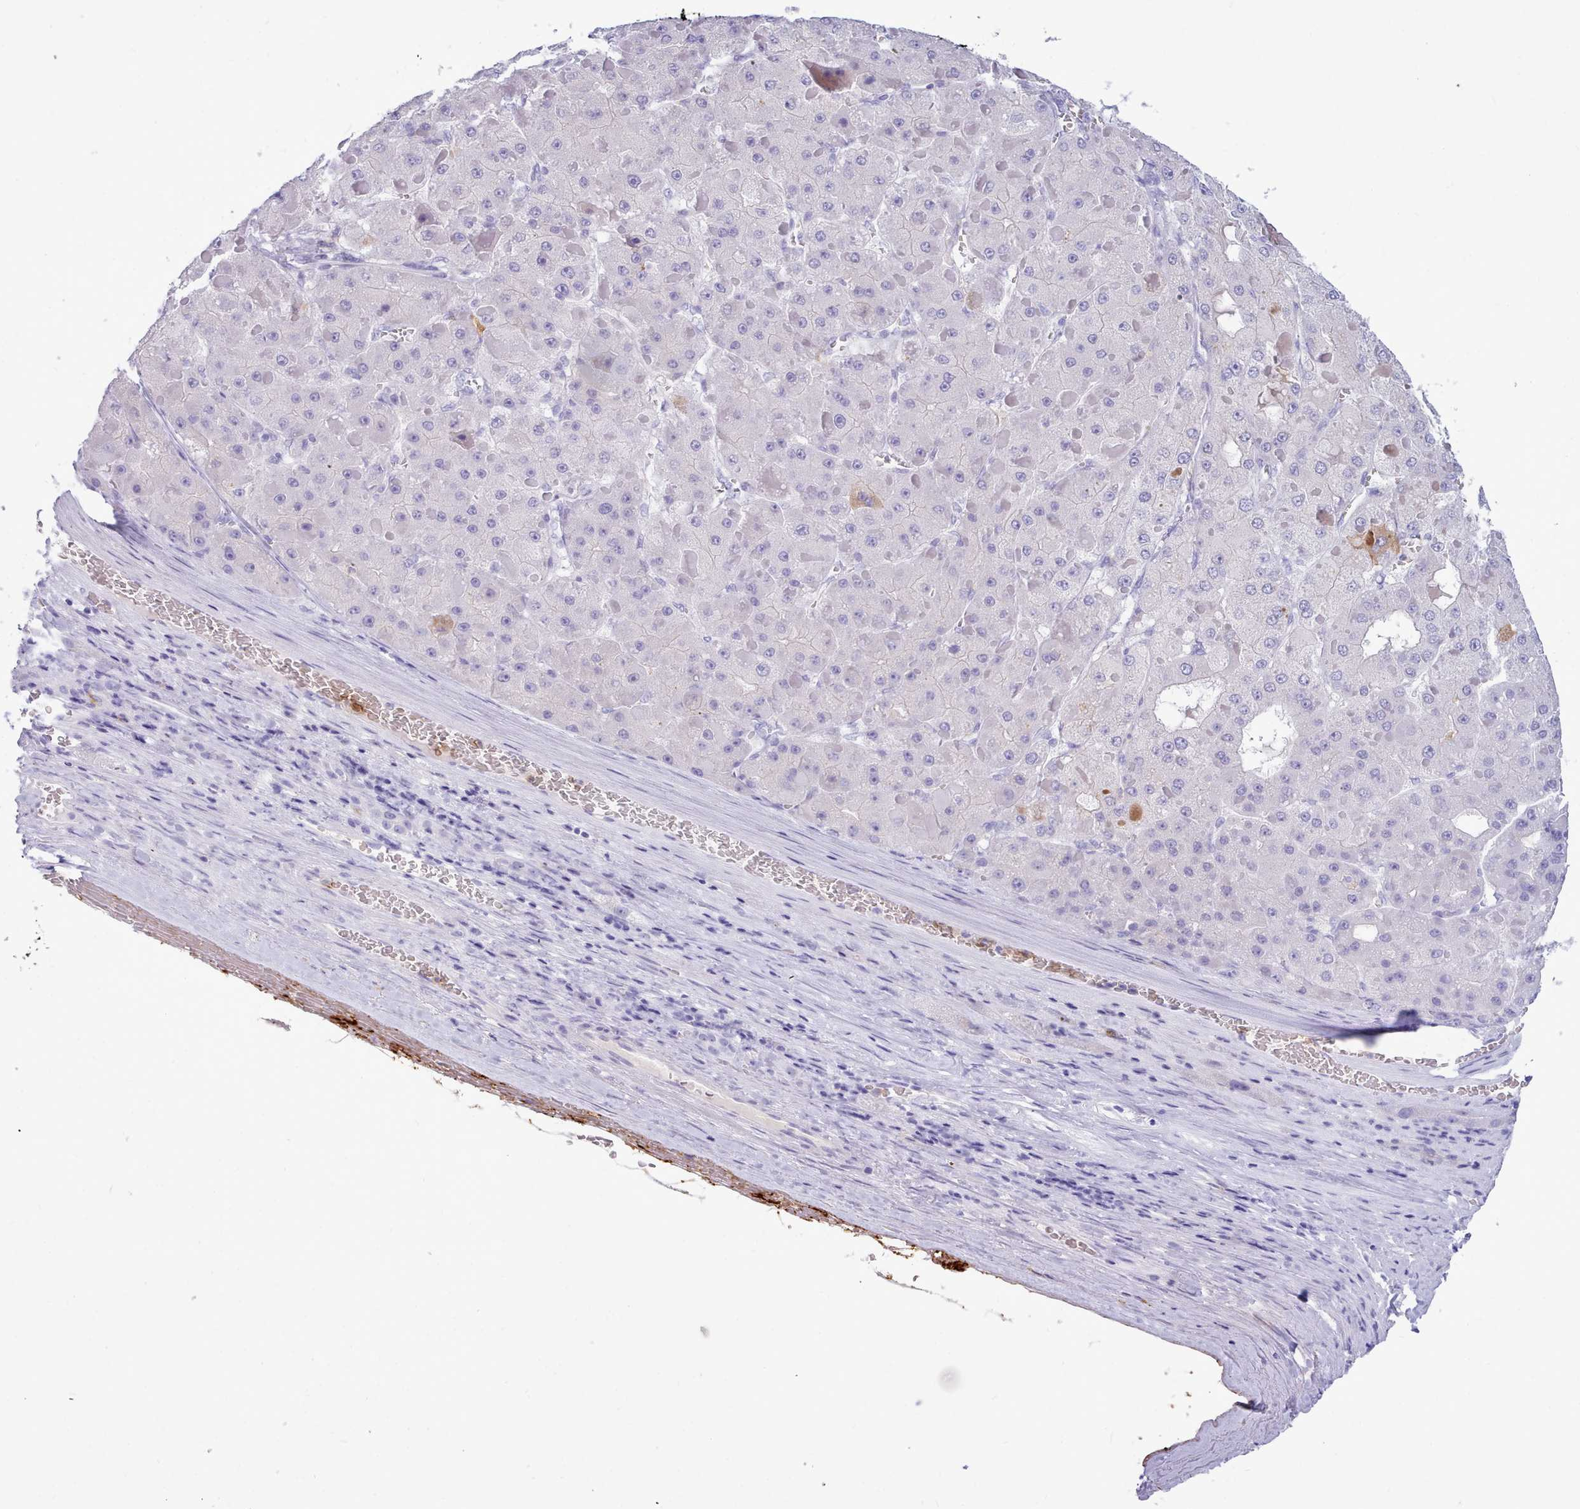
{"staining": {"intensity": "negative", "quantity": "none", "location": "none"}, "tissue": "liver cancer", "cell_type": "Tumor cells", "image_type": "cancer", "snomed": [{"axis": "morphology", "description": "Carcinoma, Hepatocellular, NOS"}, {"axis": "topography", "description": "Liver"}], "caption": "Immunohistochemical staining of hepatocellular carcinoma (liver) exhibits no significant expression in tumor cells. (DAB immunohistochemistry, high magnification).", "gene": "NKX1-2", "patient": {"sex": "female", "age": 73}}